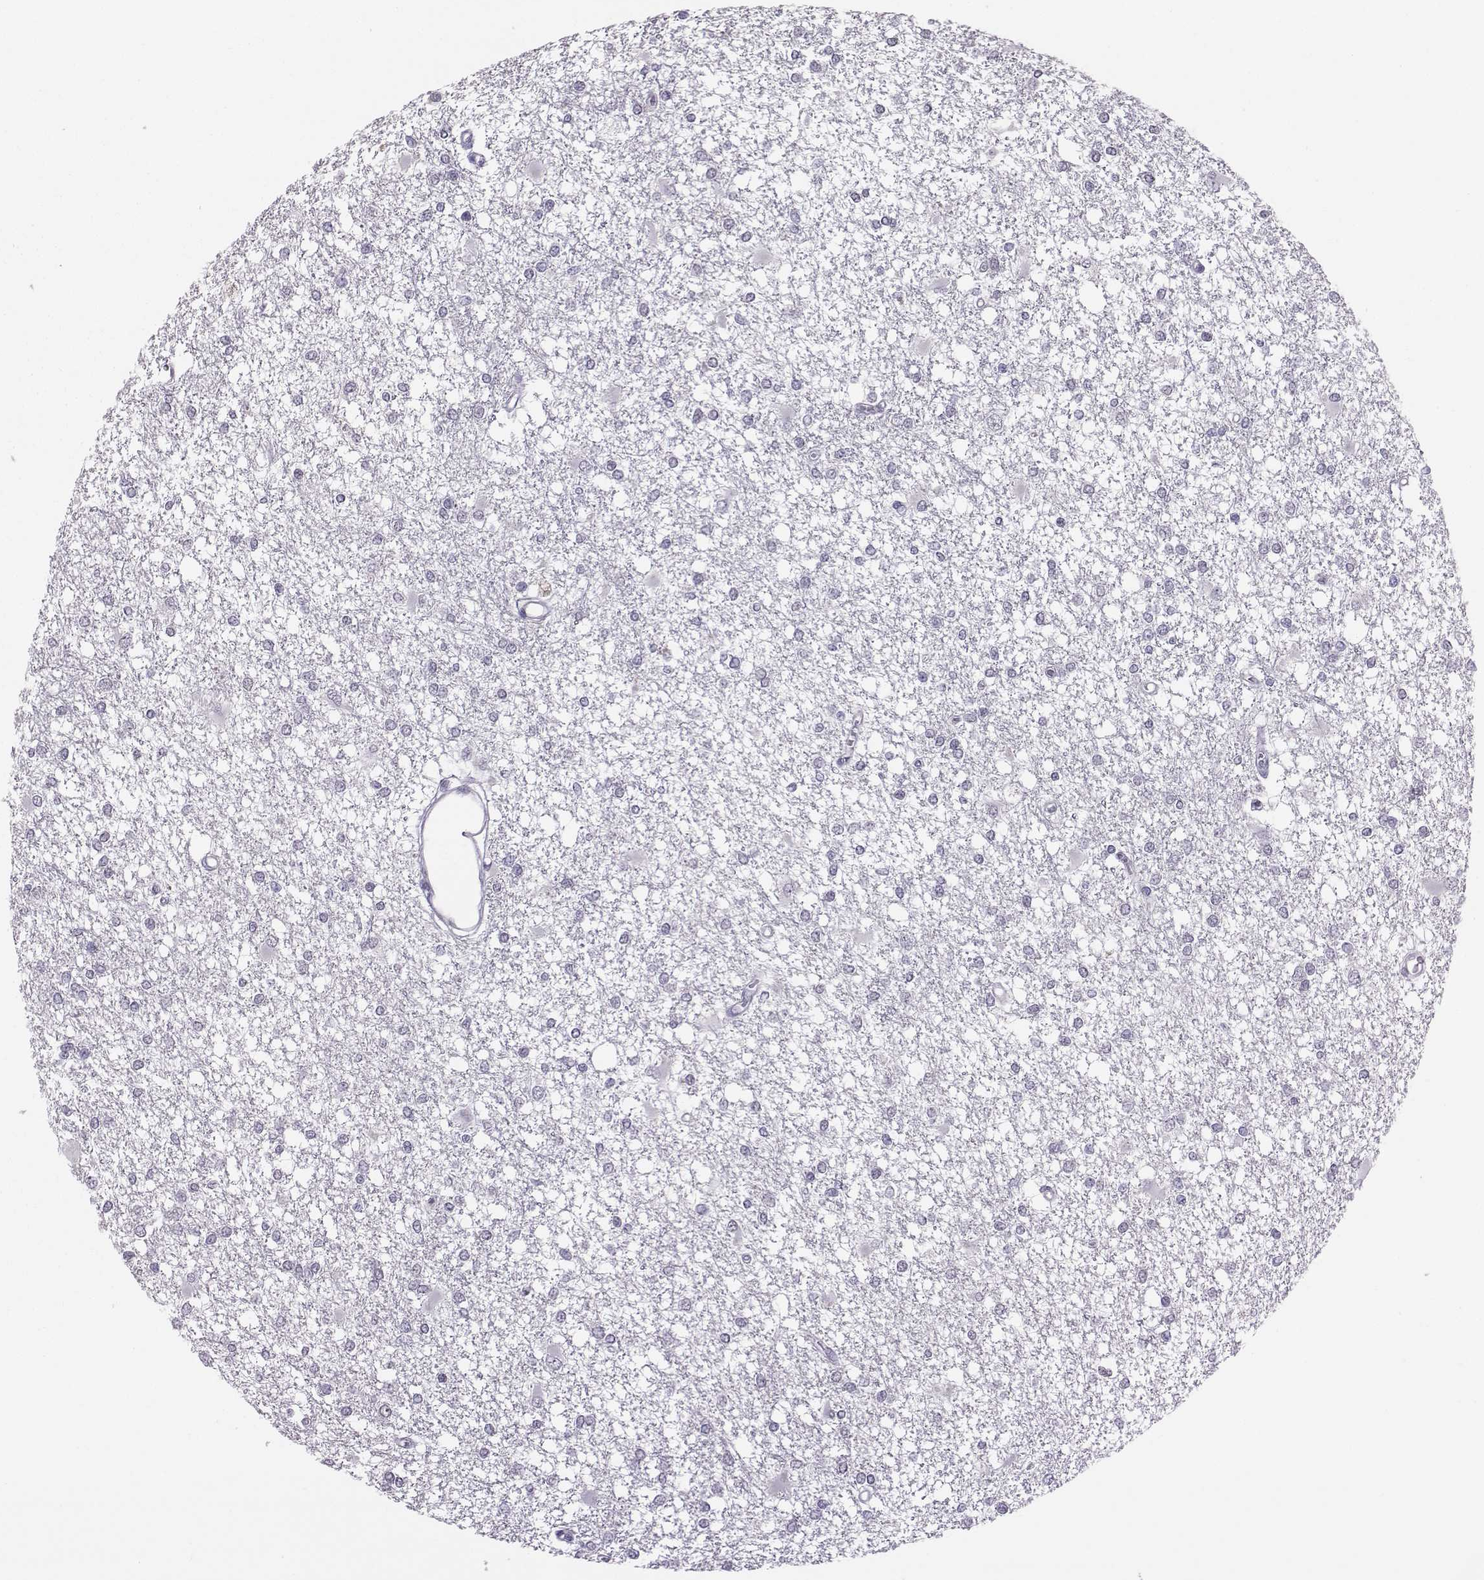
{"staining": {"intensity": "negative", "quantity": "none", "location": "none"}, "tissue": "glioma", "cell_type": "Tumor cells", "image_type": "cancer", "snomed": [{"axis": "morphology", "description": "Glioma, malignant, High grade"}, {"axis": "topography", "description": "Cerebral cortex"}], "caption": "This is an immunohistochemistry micrograph of human glioma. There is no expression in tumor cells.", "gene": "DNAAF1", "patient": {"sex": "male", "age": 79}}